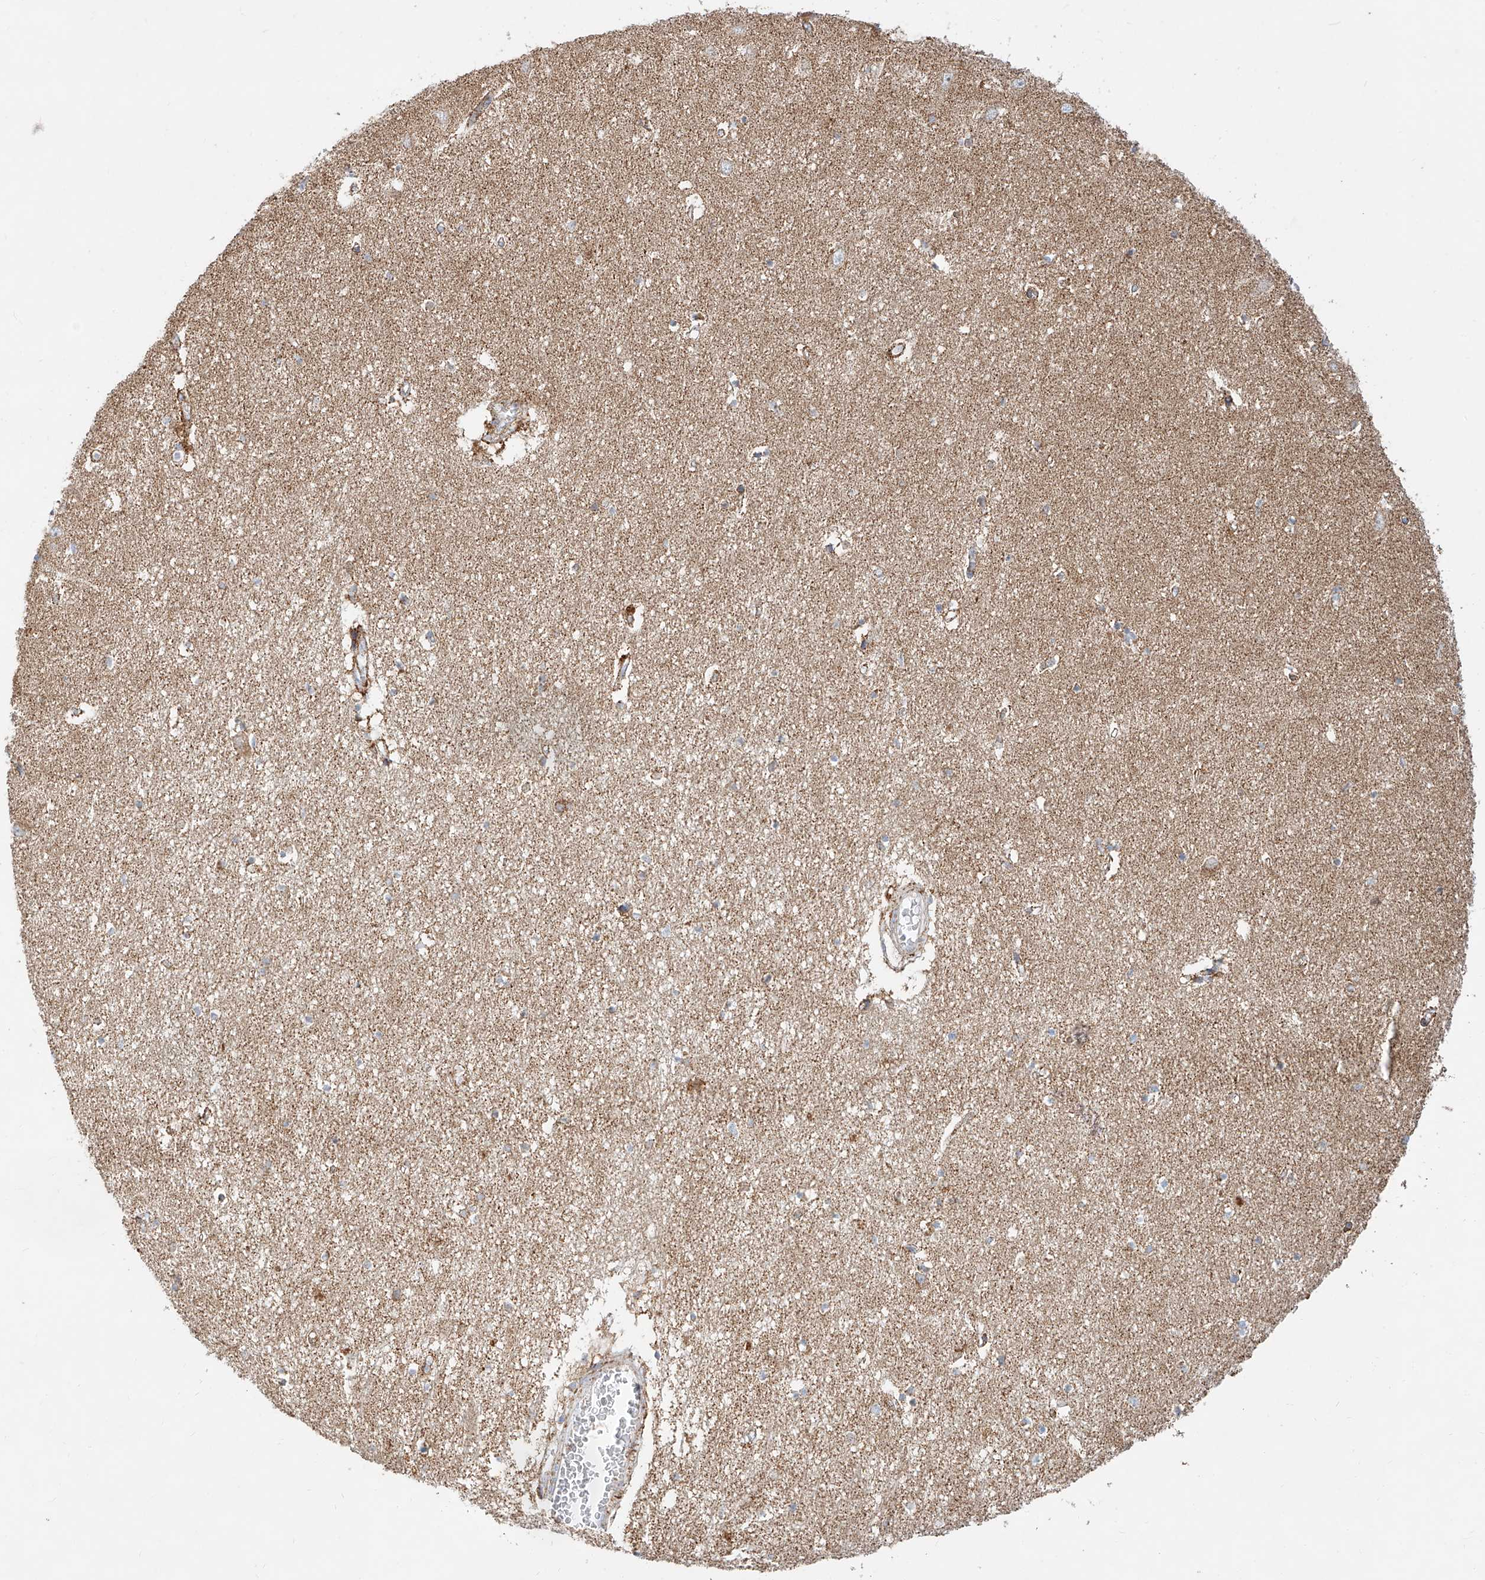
{"staining": {"intensity": "moderate", "quantity": "<25%", "location": "cytoplasmic/membranous"}, "tissue": "hippocampus", "cell_type": "Glial cells", "image_type": "normal", "snomed": [{"axis": "morphology", "description": "Normal tissue, NOS"}, {"axis": "topography", "description": "Hippocampus"}], "caption": "IHC micrograph of benign hippocampus: hippocampus stained using IHC shows low levels of moderate protein expression localized specifically in the cytoplasmic/membranous of glial cells, appearing as a cytoplasmic/membranous brown color.", "gene": "CST9", "patient": {"sex": "female", "age": 64}}